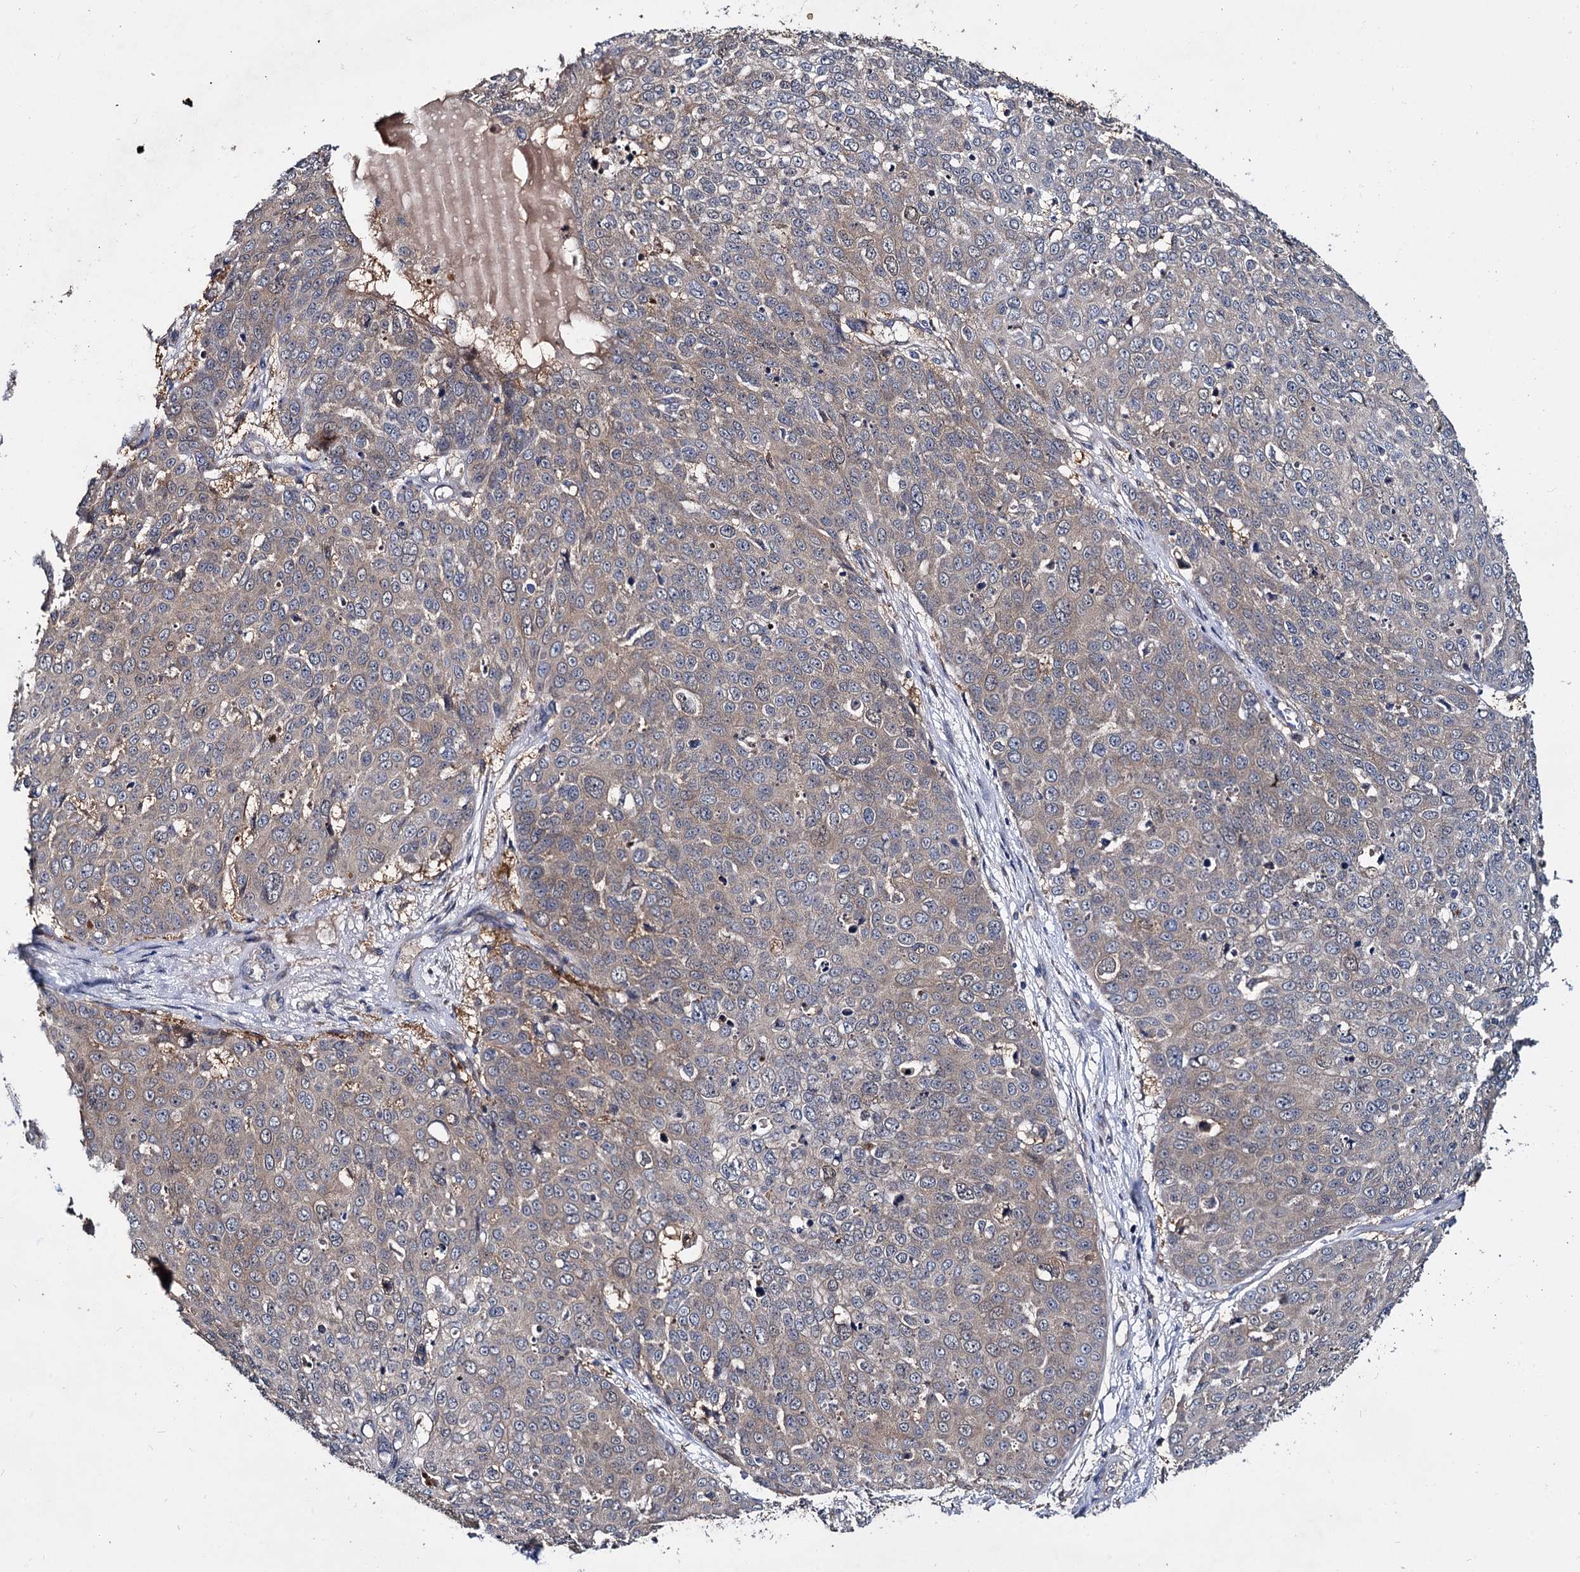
{"staining": {"intensity": "weak", "quantity": "25%-75%", "location": "cytoplasmic/membranous"}, "tissue": "skin cancer", "cell_type": "Tumor cells", "image_type": "cancer", "snomed": [{"axis": "morphology", "description": "Squamous cell carcinoma, NOS"}, {"axis": "topography", "description": "Skin"}], "caption": "Protein staining of skin cancer (squamous cell carcinoma) tissue reveals weak cytoplasmic/membranous expression in approximately 25%-75% of tumor cells.", "gene": "CEP192", "patient": {"sex": "male", "age": 71}}